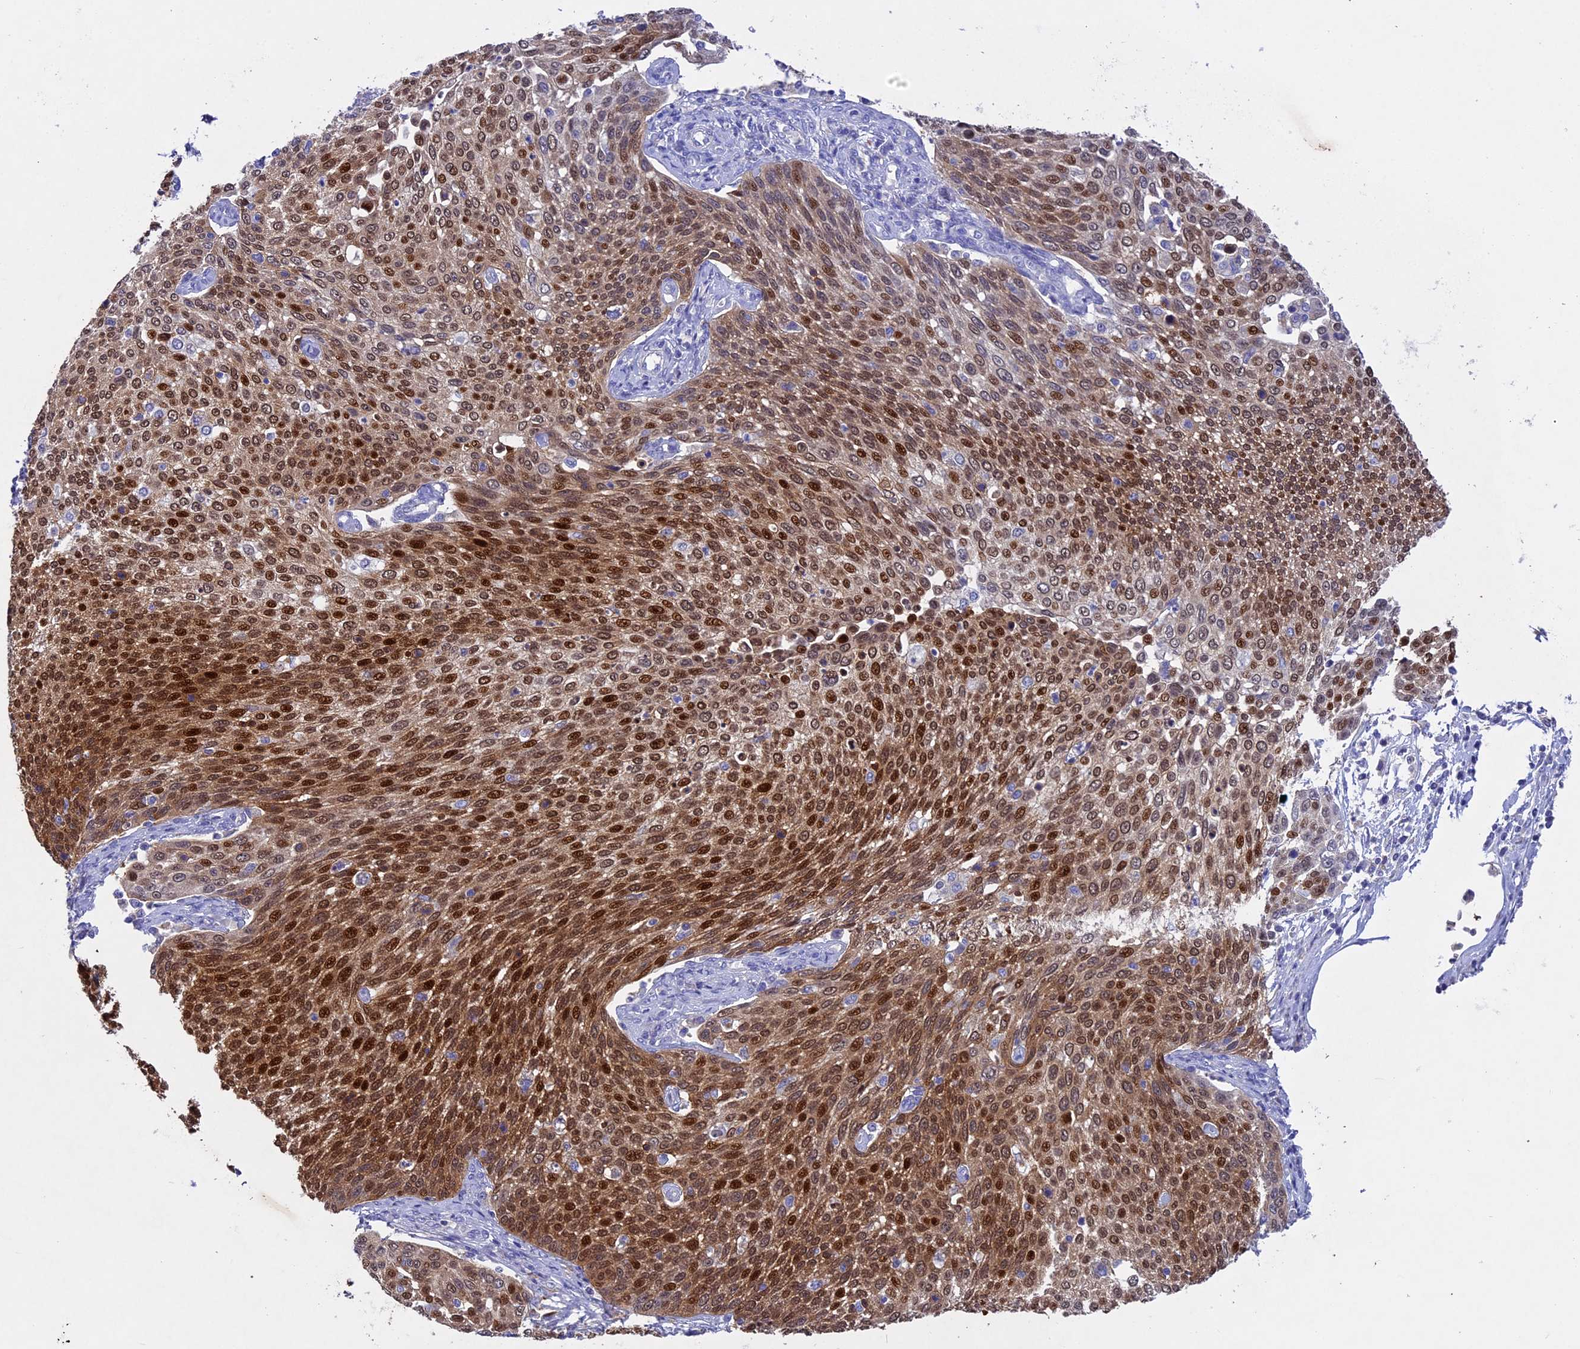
{"staining": {"intensity": "strong", "quantity": ">75%", "location": "nuclear"}, "tissue": "cervical cancer", "cell_type": "Tumor cells", "image_type": "cancer", "snomed": [{"axis": "morphology", "description": "Squamous cell carcinoma, NOS"}, {"axis": "topography", "description": "Cervix"}], "caption": "Strong nuclear positivity for a protein is appreciated in about >75% of tumor cells of squamous cell carcinoma (cervical) using immunohistochemistry.", "gene": "TGDS", "patient": {"sex": "female", "age": 34}}